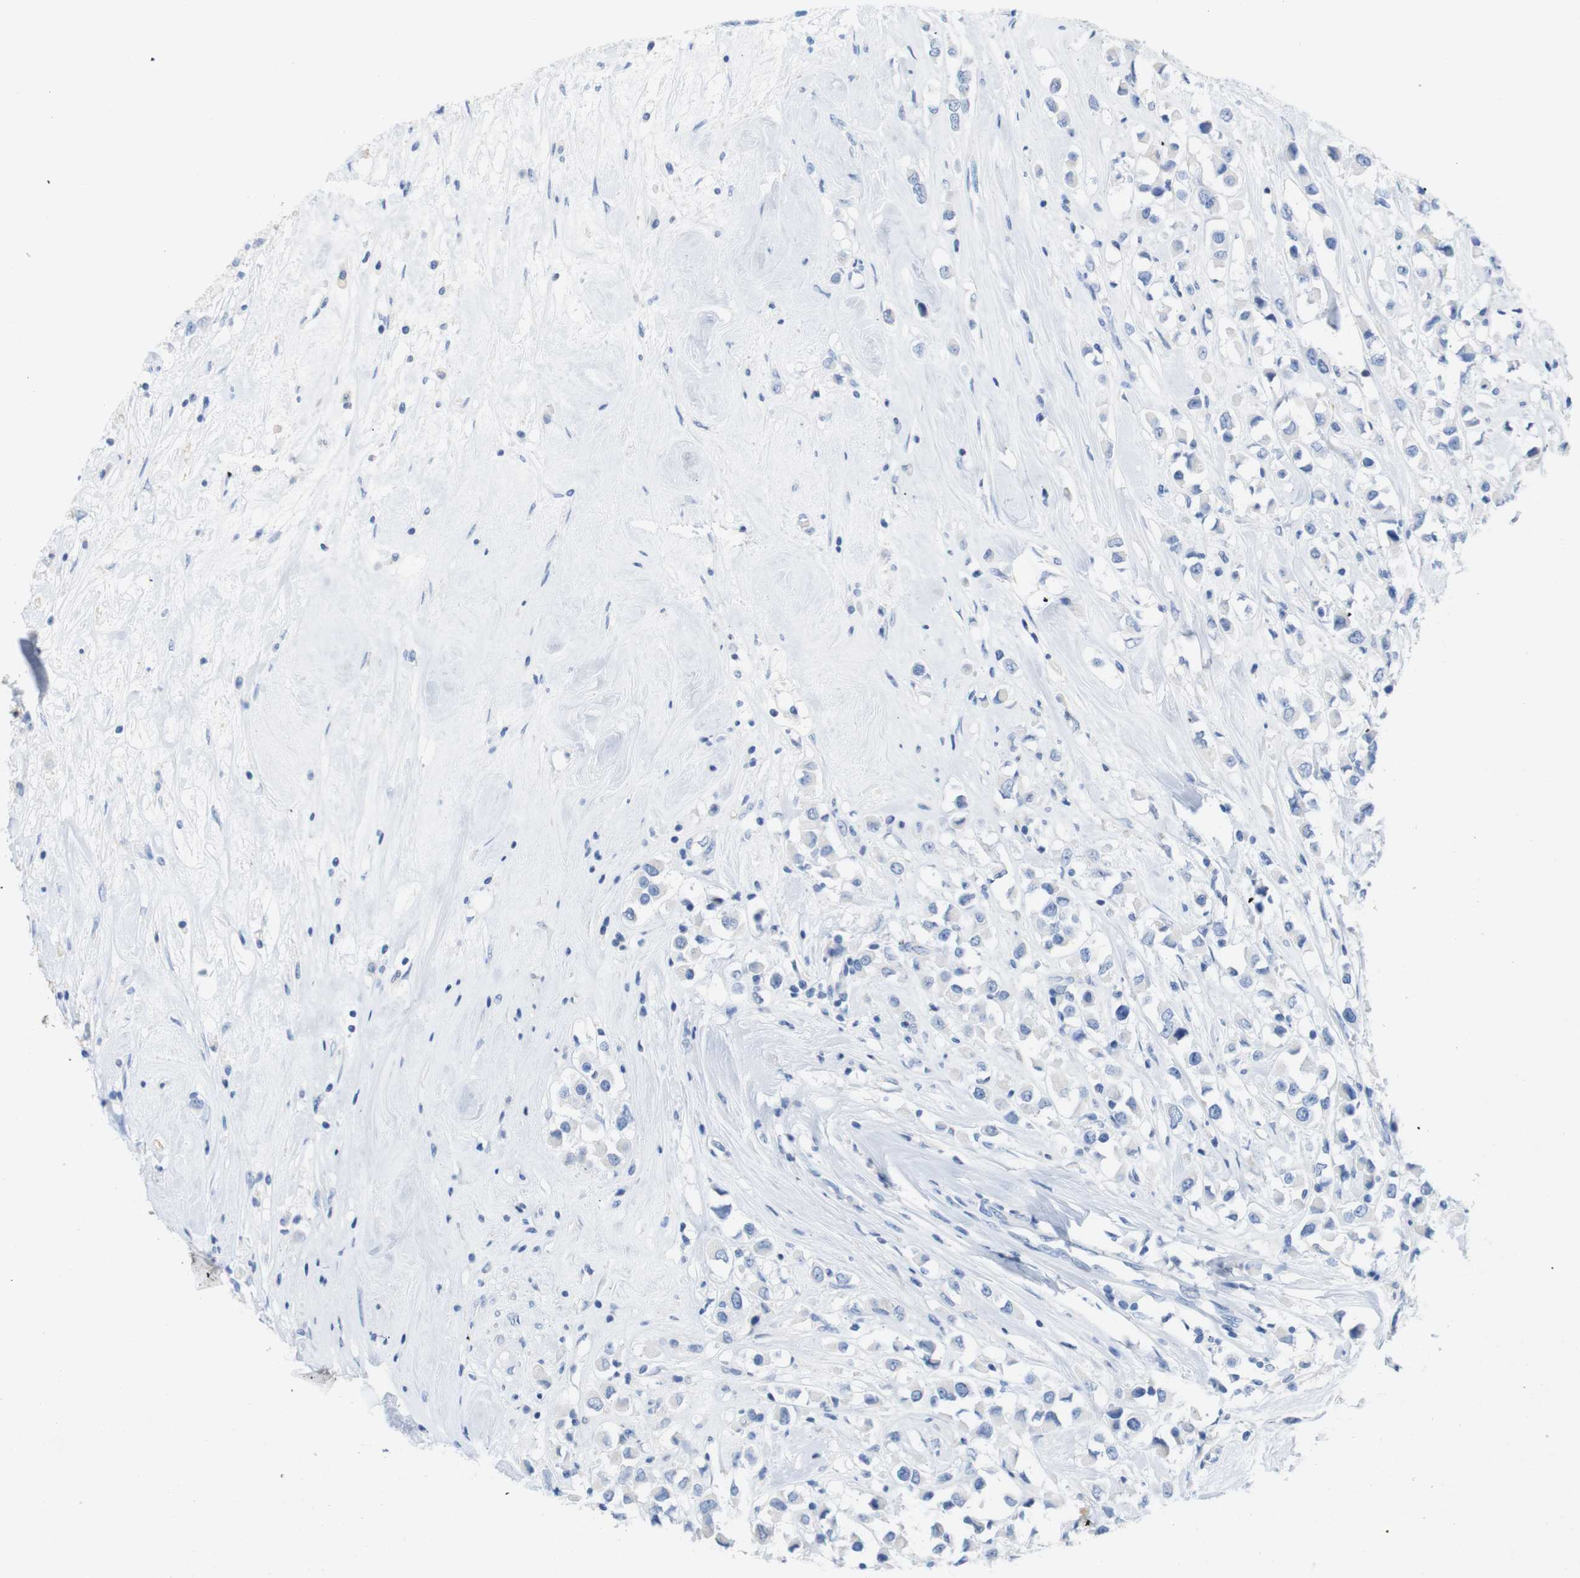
{"staining": {"intensity": "negative", "quantity": "none", "location": "none"}, "tissue": "breast cancer", "cell_type": "Tumor cells", "image_type": "cancer", "snomed": [{"axis": "morphology", "description": "Duct carcinoma"}, {"axis": "topography", "description": "Breast"}], "caption": "Immunohistochemistry of human infiltrating ductal carcinoma (breast) displays no expression in tumor cells.", "gene": "LAG3", "patient": {"sex": "female", "age": 61}}